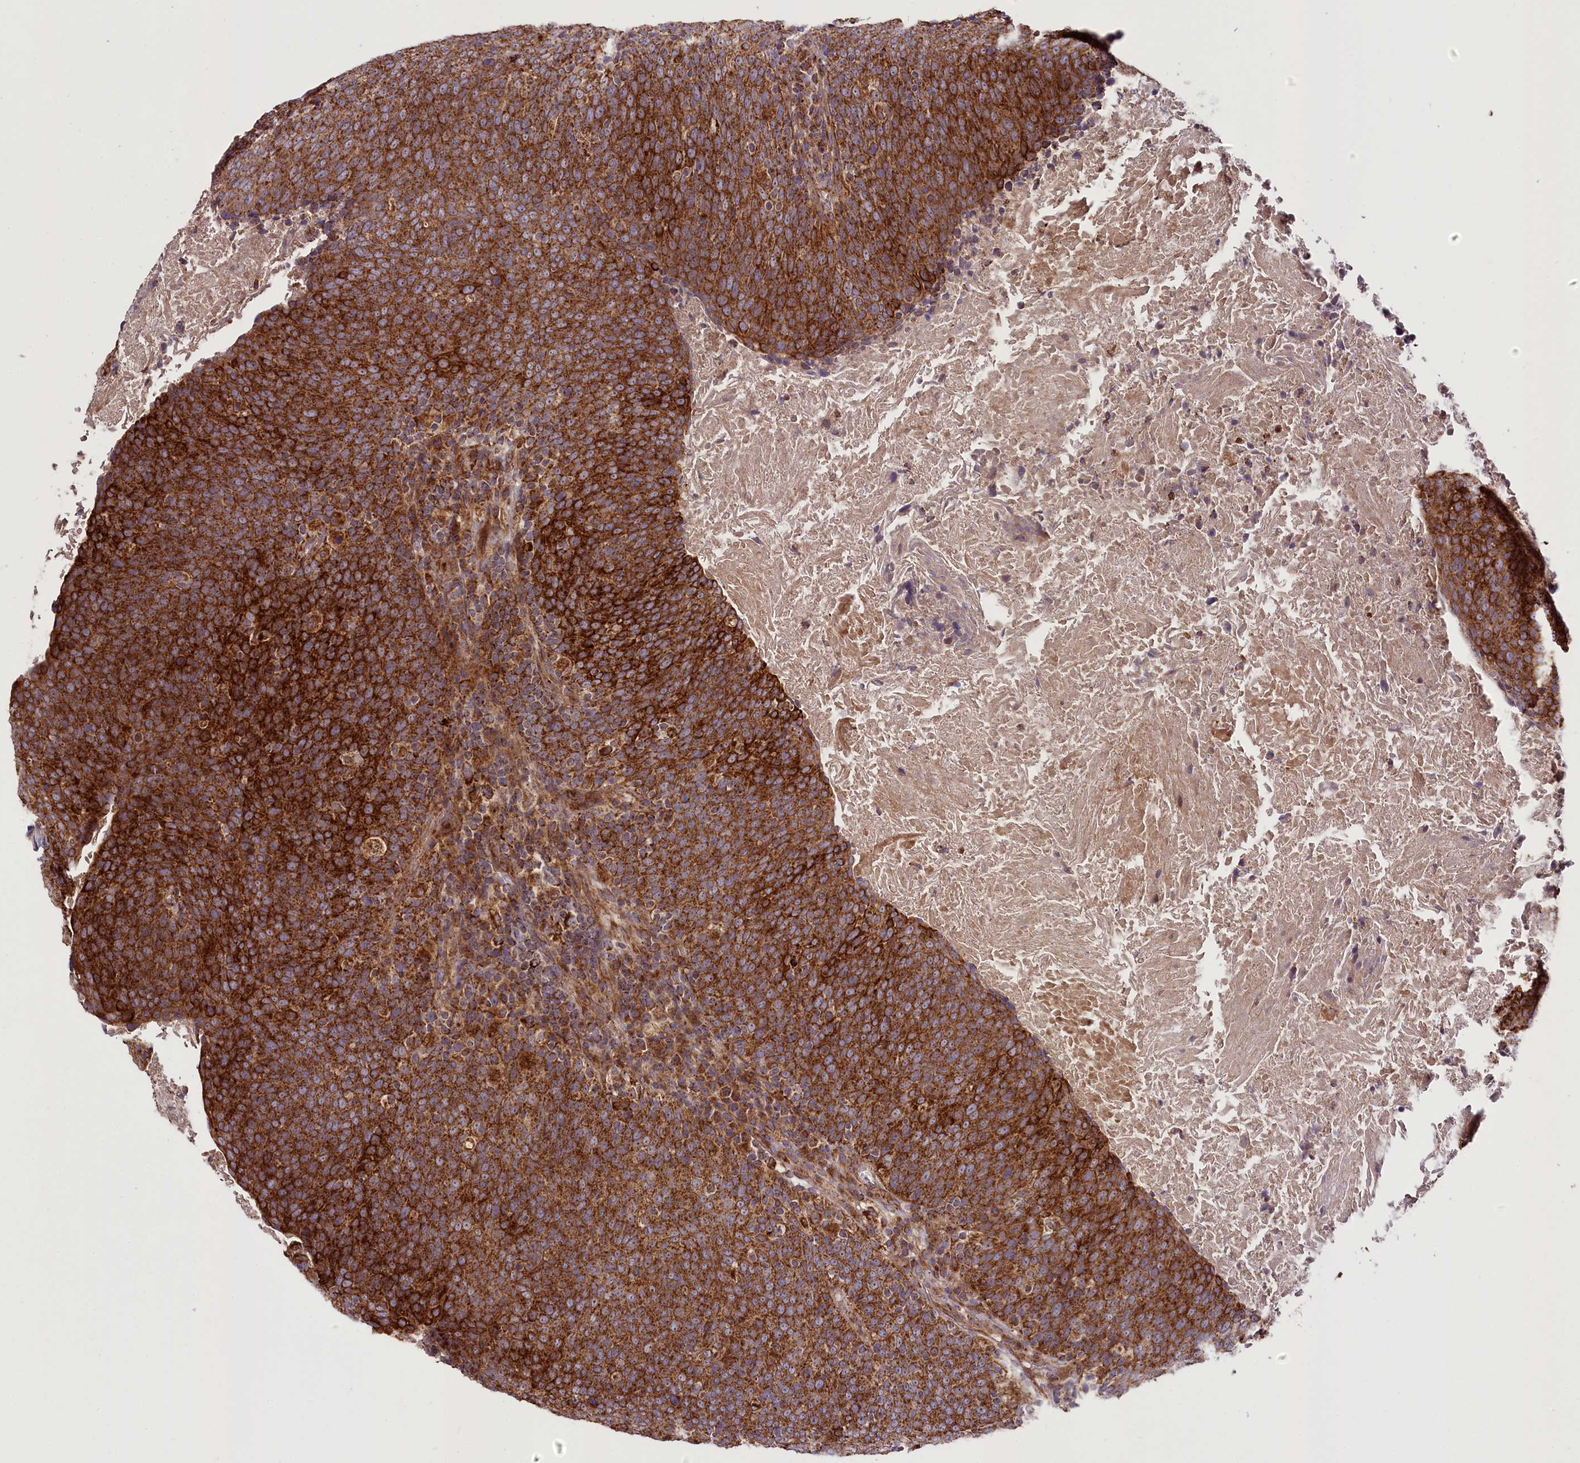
{"staining": {"intensity": "strong", "quantity": ">75%", "location": "cytoplasmic/membranous"}, "tissue": "head and neck cancer", "cell_type": "Tumor cells", "image_type": "cancer", "snomed": [{"axis": "morphology", "description": "Squamous cell carcinoma, NOS"}, {"axis": "morphology", "description": "Squamous cell carcinoma, metastatic, NOS"}, {"axis": "topography", "description": "Lymph node"}, {"axis": "topography", "description": "Head-Neck"}], "caption": "Head and neck cancer (metastatic squamous cell carcinoma) stained with a protein marker displays strong staining in tumor cells.", "gene": "RAB7A", "patient": {"sex": "male", "age": 62}}